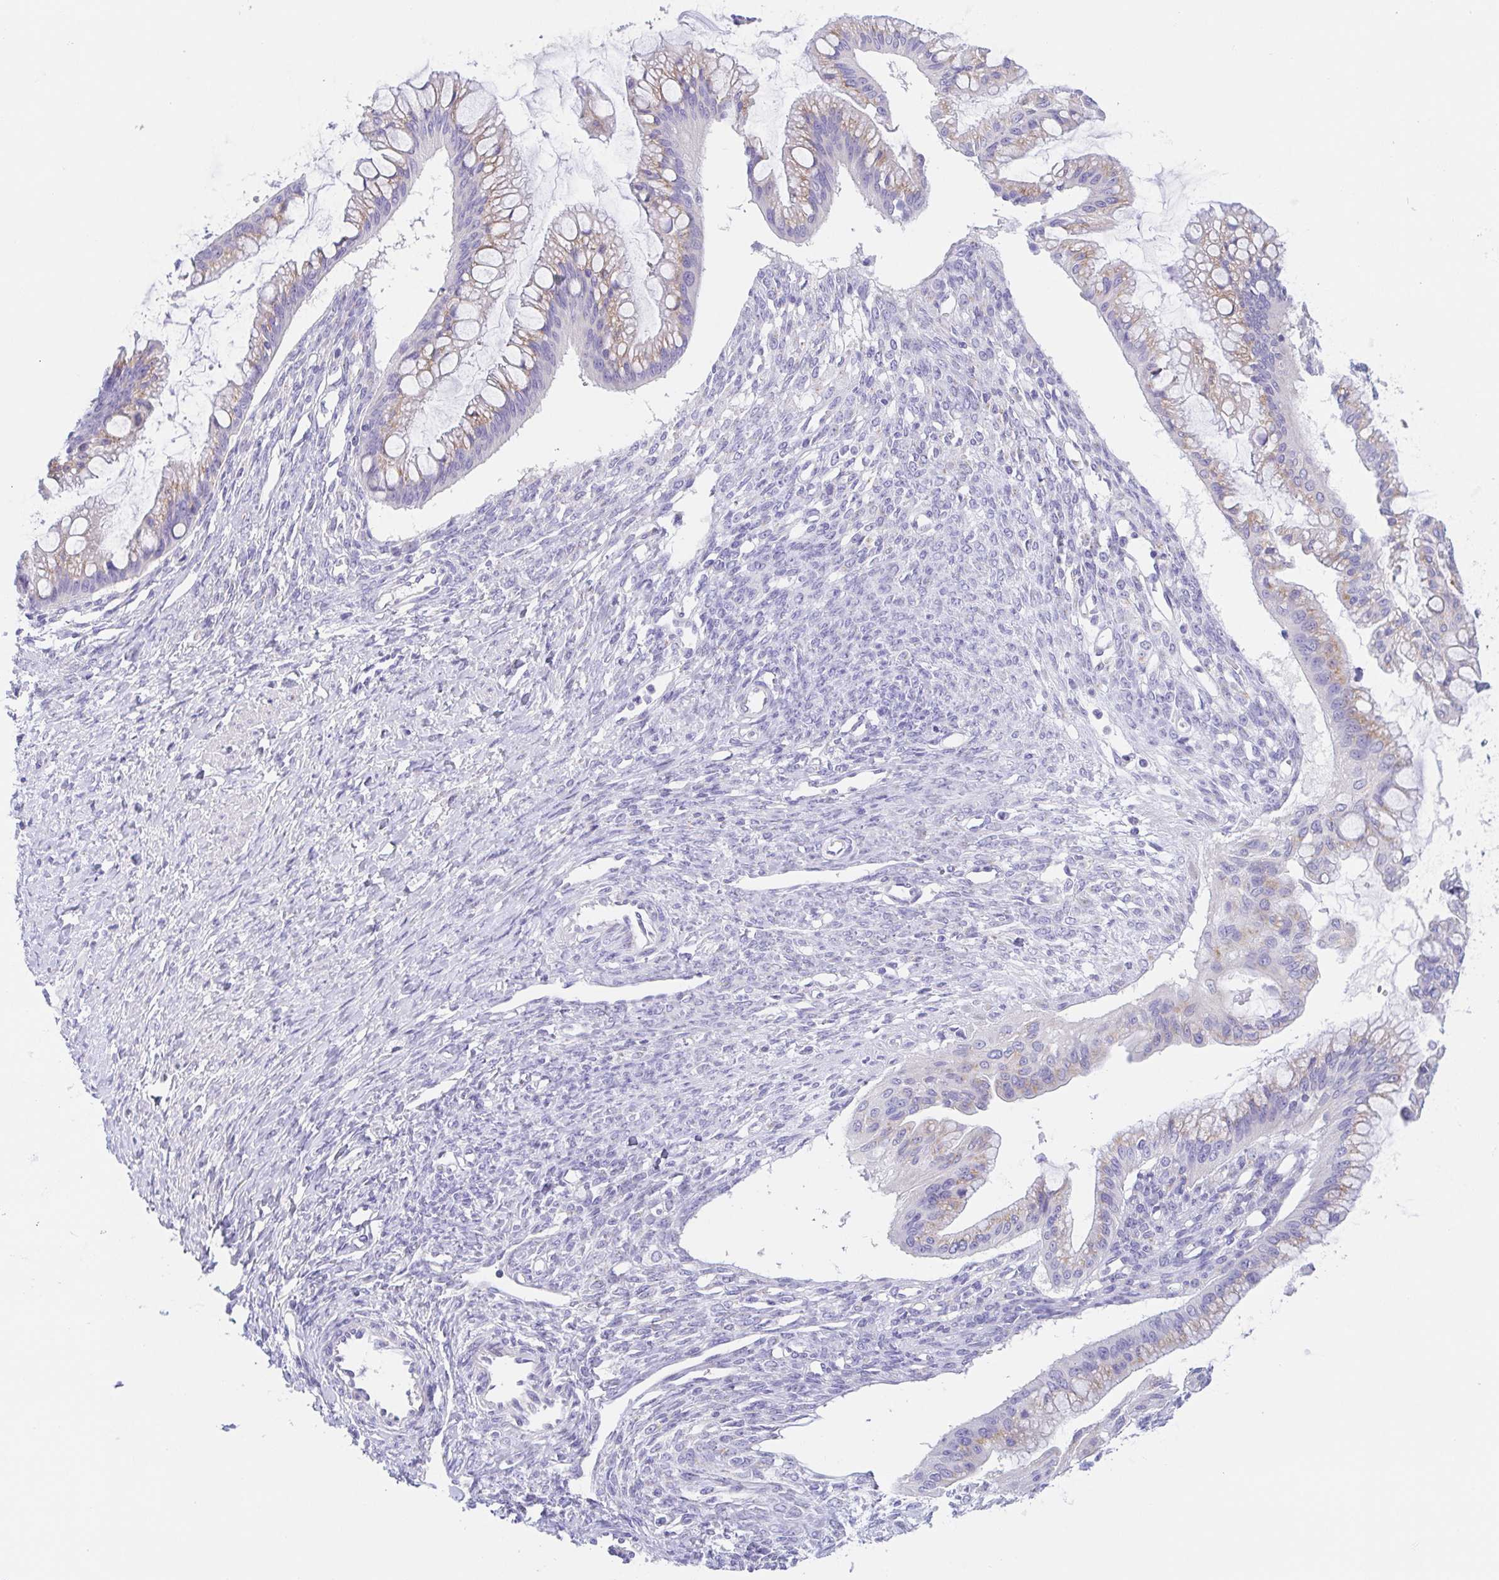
{"staining": {"intensity": "weak", "quantity": "25%-75%", "location": "cytoplasmic/membranous"}, "tissue": "ovarian cancer", "cell_type": "Tumor cells", "image_type": "cancer", "snomed": [{"axis": "morphology", "description": "Cystadenocarcinoma, mucinous, NOS"}, {"axis": "topography", "description": "Ovary"}], "caption": "DAB (3,3'-diaminobenzidine) immunohistochemical staining of human ovarian mucinous cystadenocarcinoma displays weak cytoplasmic/membranous protein expression in approximately 25%-75% of tumor cells.", "gene": "SCG3", "patient": {"sex": "female", "age": 73}}